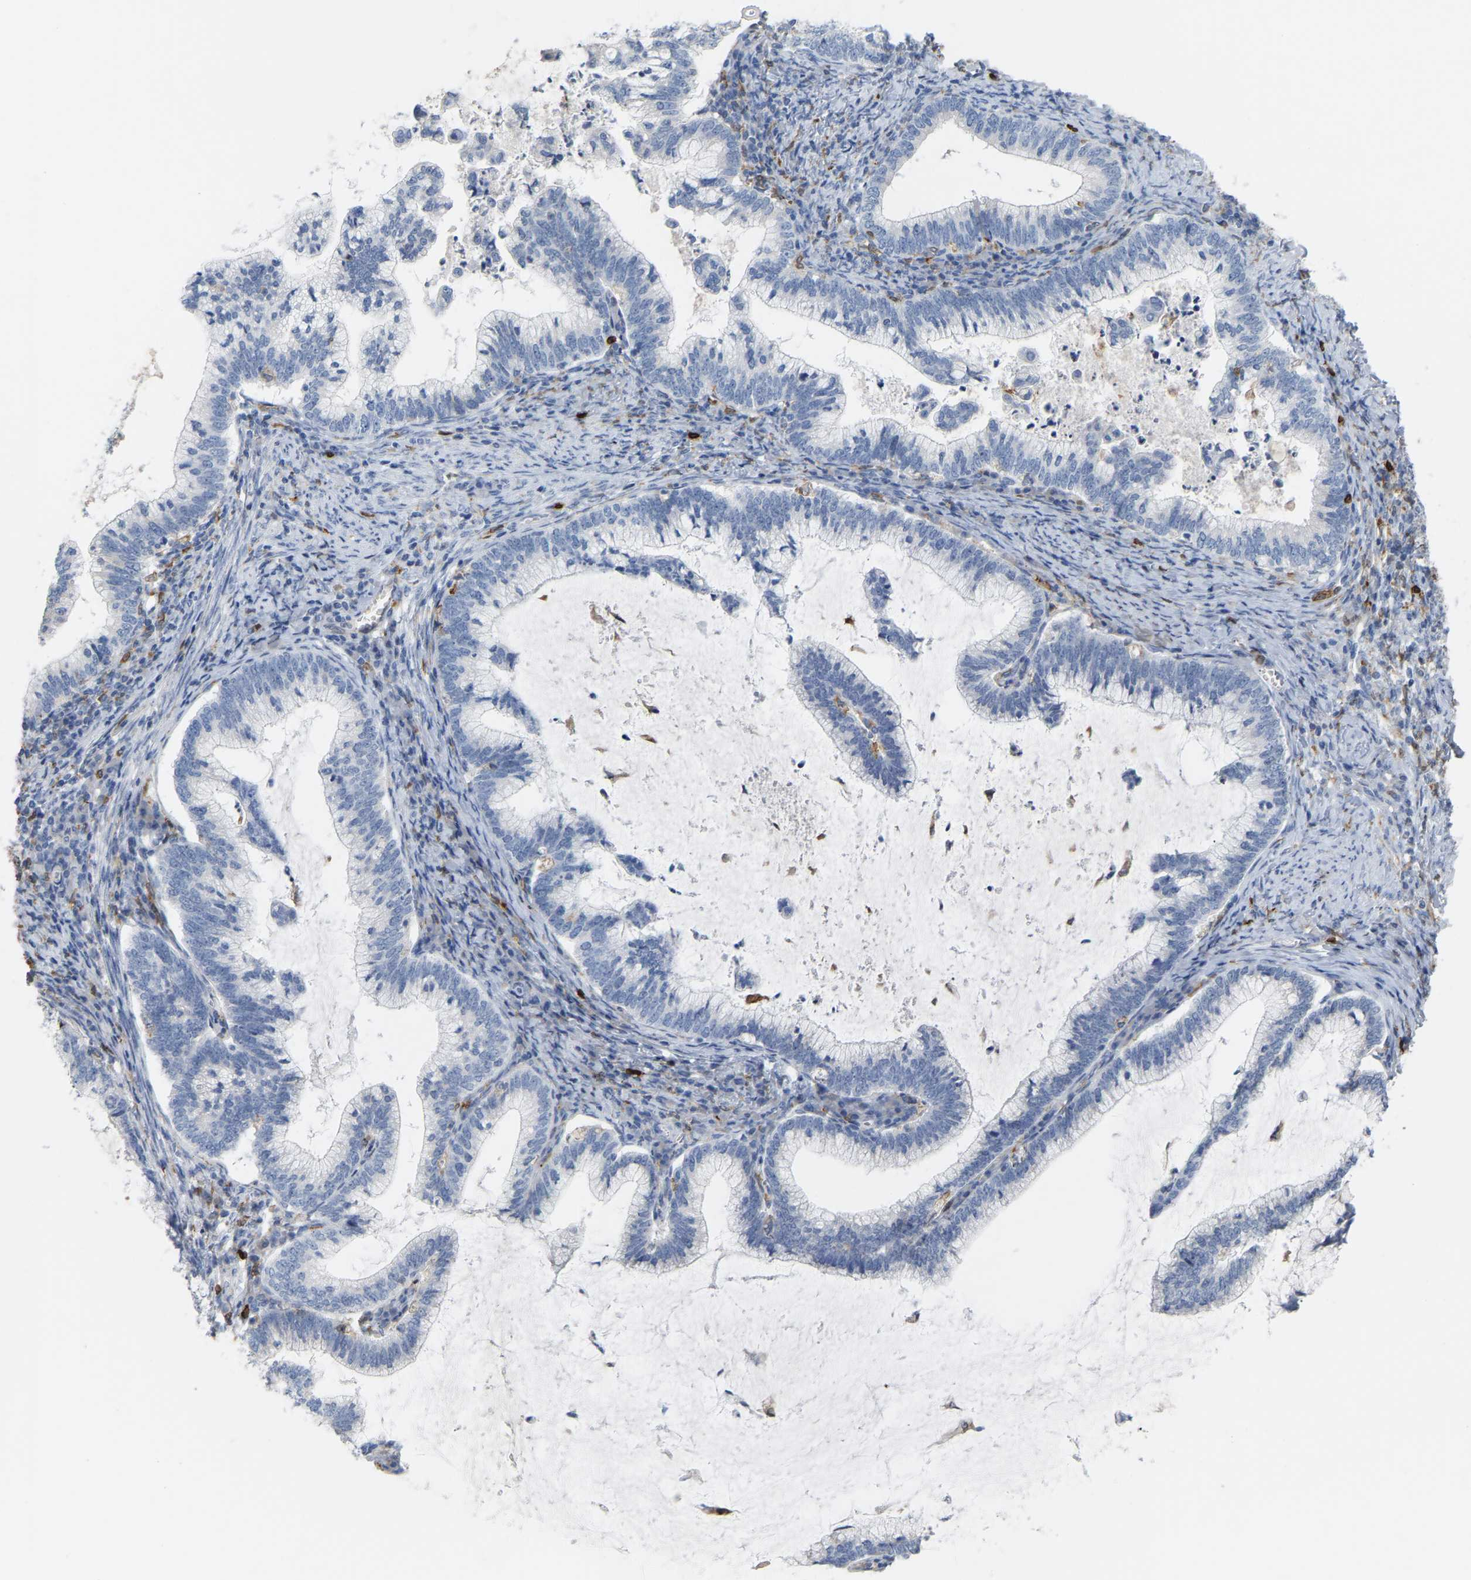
{"staining": {"intensity": "negative", "quantity": "none", "location": "none"}, "tissue": "cervical cancer", "cell_type": "Tumor cells", "image_type": "cancer", "snomed": [{"axis": "morphology", "description": "Adenocarcinoma, NOS"}, {"axis": "topography", "description": "Cervix"}], "caption": "High power microscopy image of an immunohistochemistry histopathology image of cervical adenocarcinoma, revealing no significant staining in tumor cells. Nuclei are stained in blue.", "gene": "PTGS1", "patient": {"sex": "female", "age": 36}}